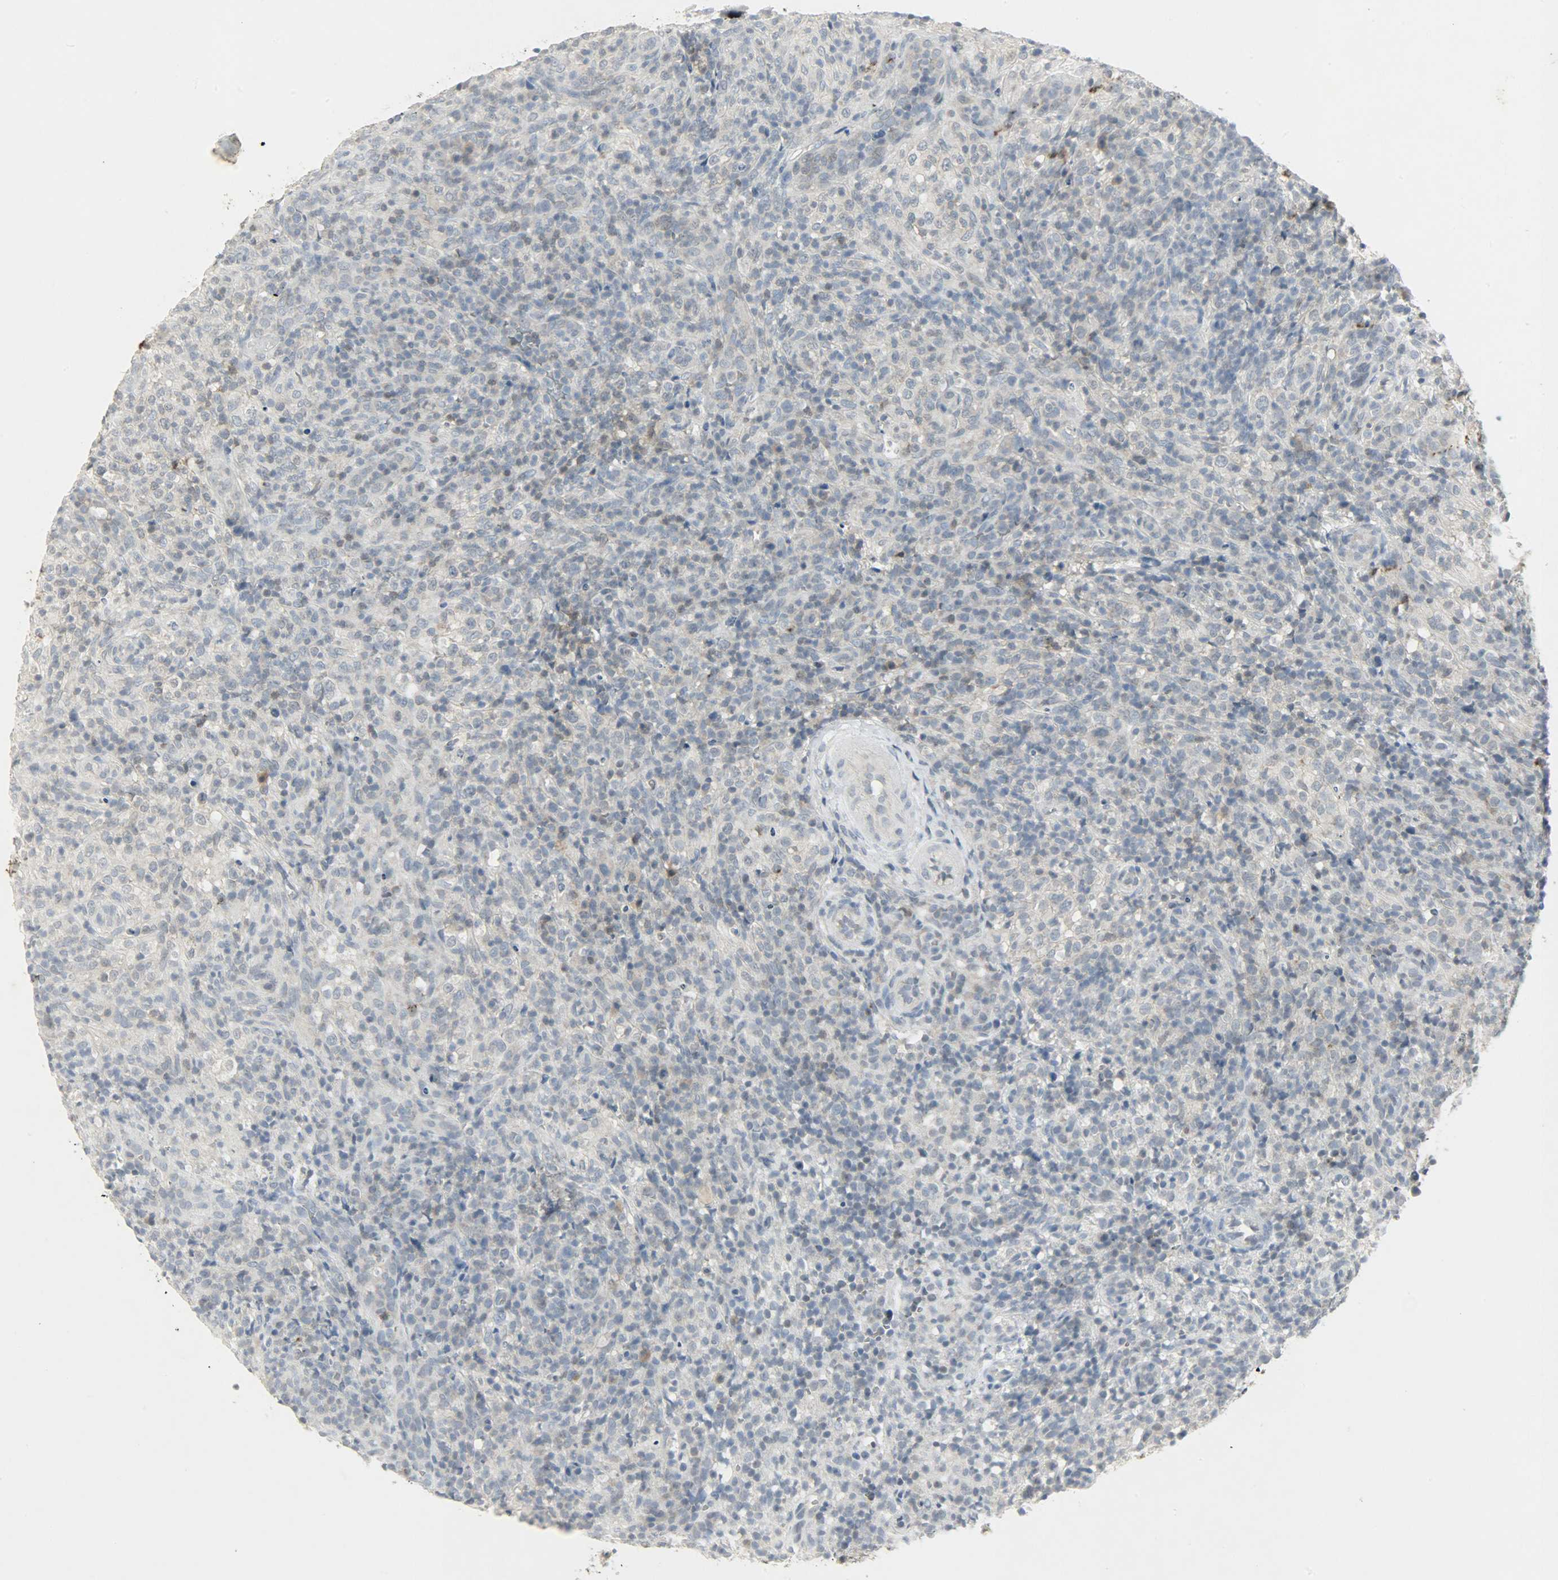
{"staining": {"intensity": "moderate", "quantity": "<25%", "location": "cytoplasmic/membranous,nuclear"}, "tissue": "lymphoma", "cell_type": "Tumor cells", "image_type": "cancer", "snomed": [{"axis": "morphology", "description": "Malignant lymphoma, non-Hodgkin's type, High grade"}, {"axis": "topography", "description": "Lymph node"}], "caption": "The histopathology image reveals immunohistochemical staining of lymphoma. There is moderate cytoplasmic/membranous and nuclear expression is appreciated in about <25% of tumor cells.", "gene": "CAMK4", "patient": {"sex": "female", "age": 76}}